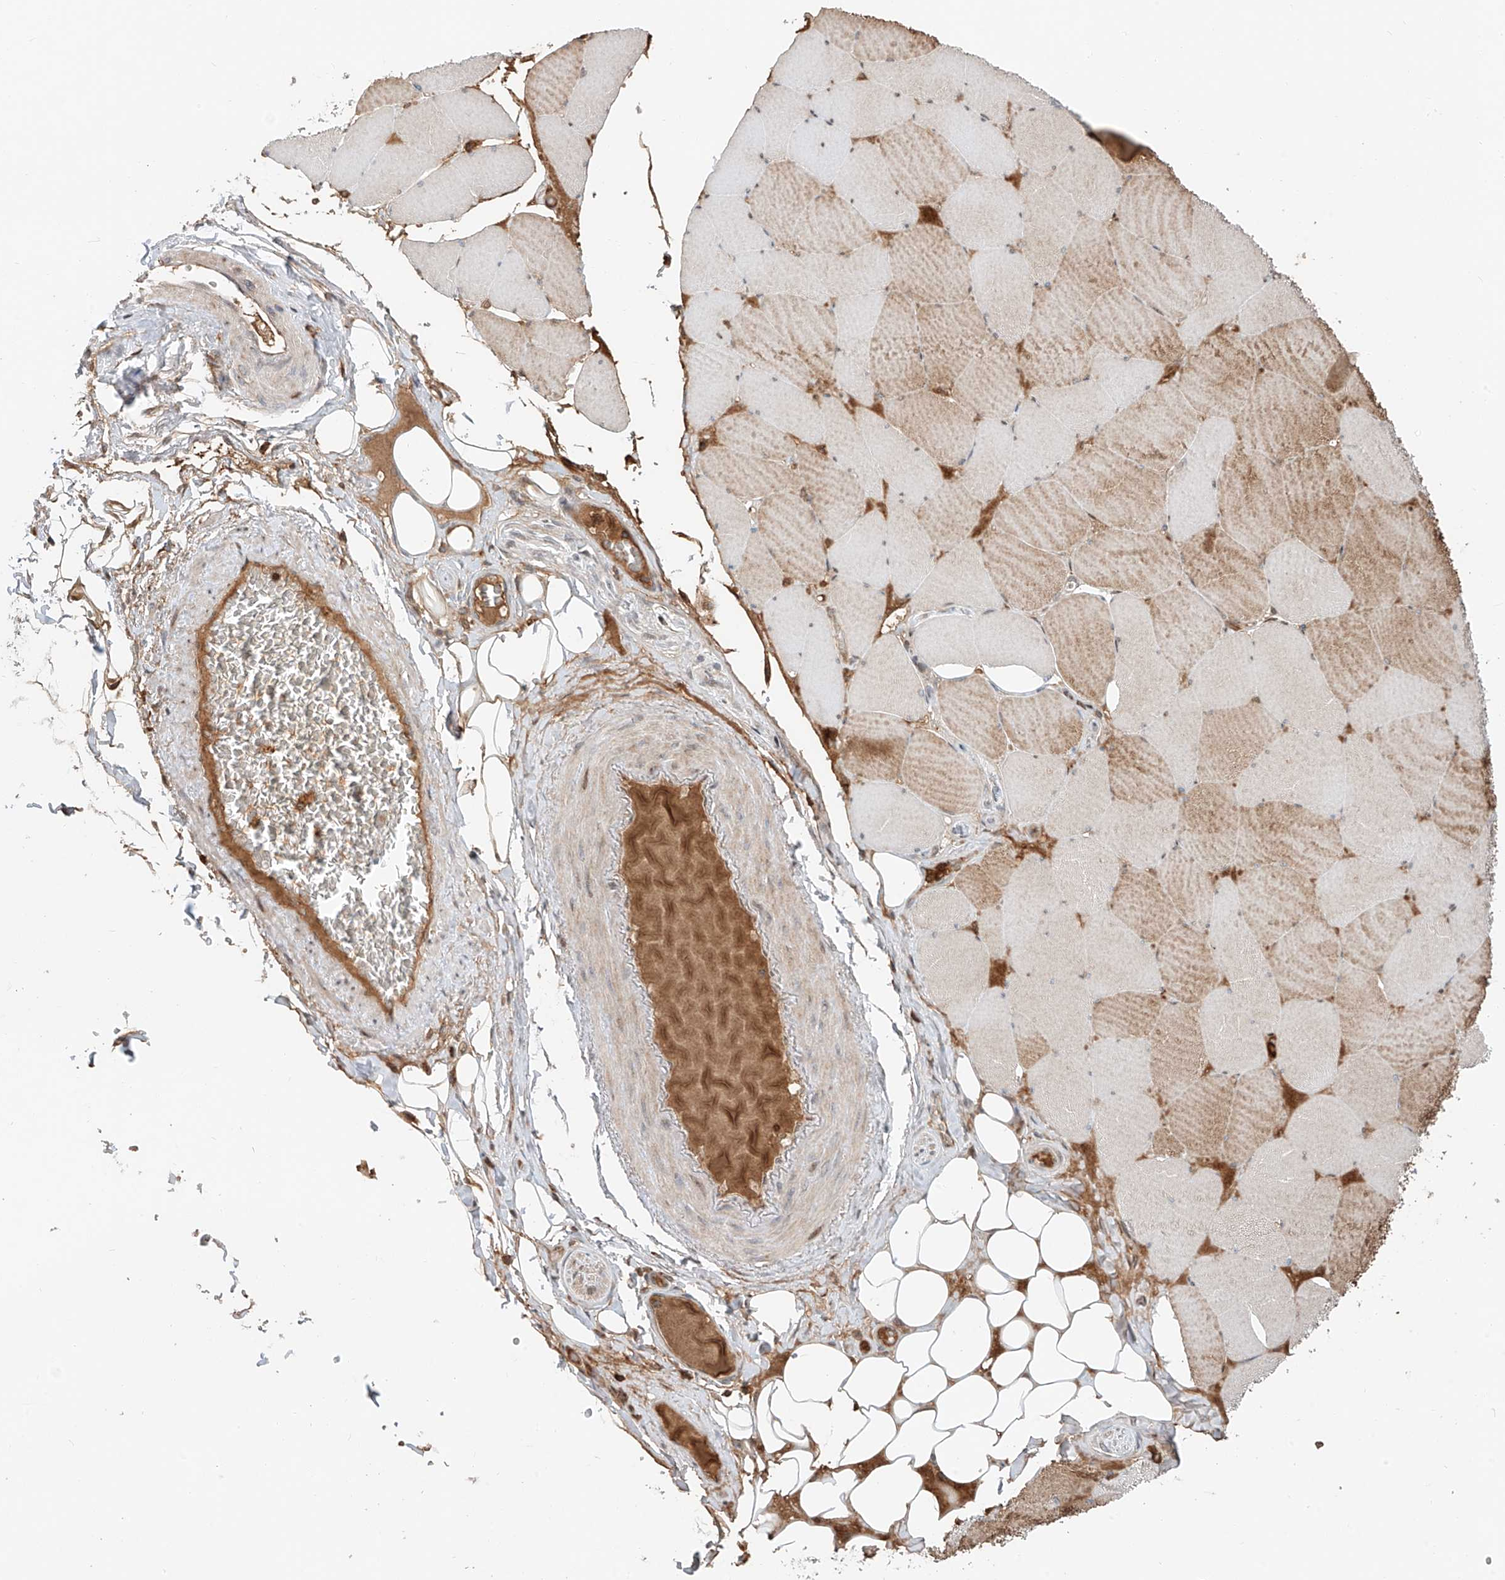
{"staining": {"intensity": "strong", "quantity": "25%-75%", "location": "cytoplasmic/membranous"}, "tissue": "skeletal muscle", "cell_type": "Myocytes", "image_type": "normal", "snomed": [{"axis": "morphology", "description": "Normal tissue, NOS"}, {"axis": "topography", "description": "Skeletal muscle"}, {"axis": "topography", "description": "Head-Neck"}], "caption": "Approximately 25%-75% of myocytes in normal skeletal muscle show strong cytoplasmic/membranous protein positivity as visualized by brown immunohistochemical staining.", "gene": "CEP162", "patient": {"sex": "male", "age": 66}}